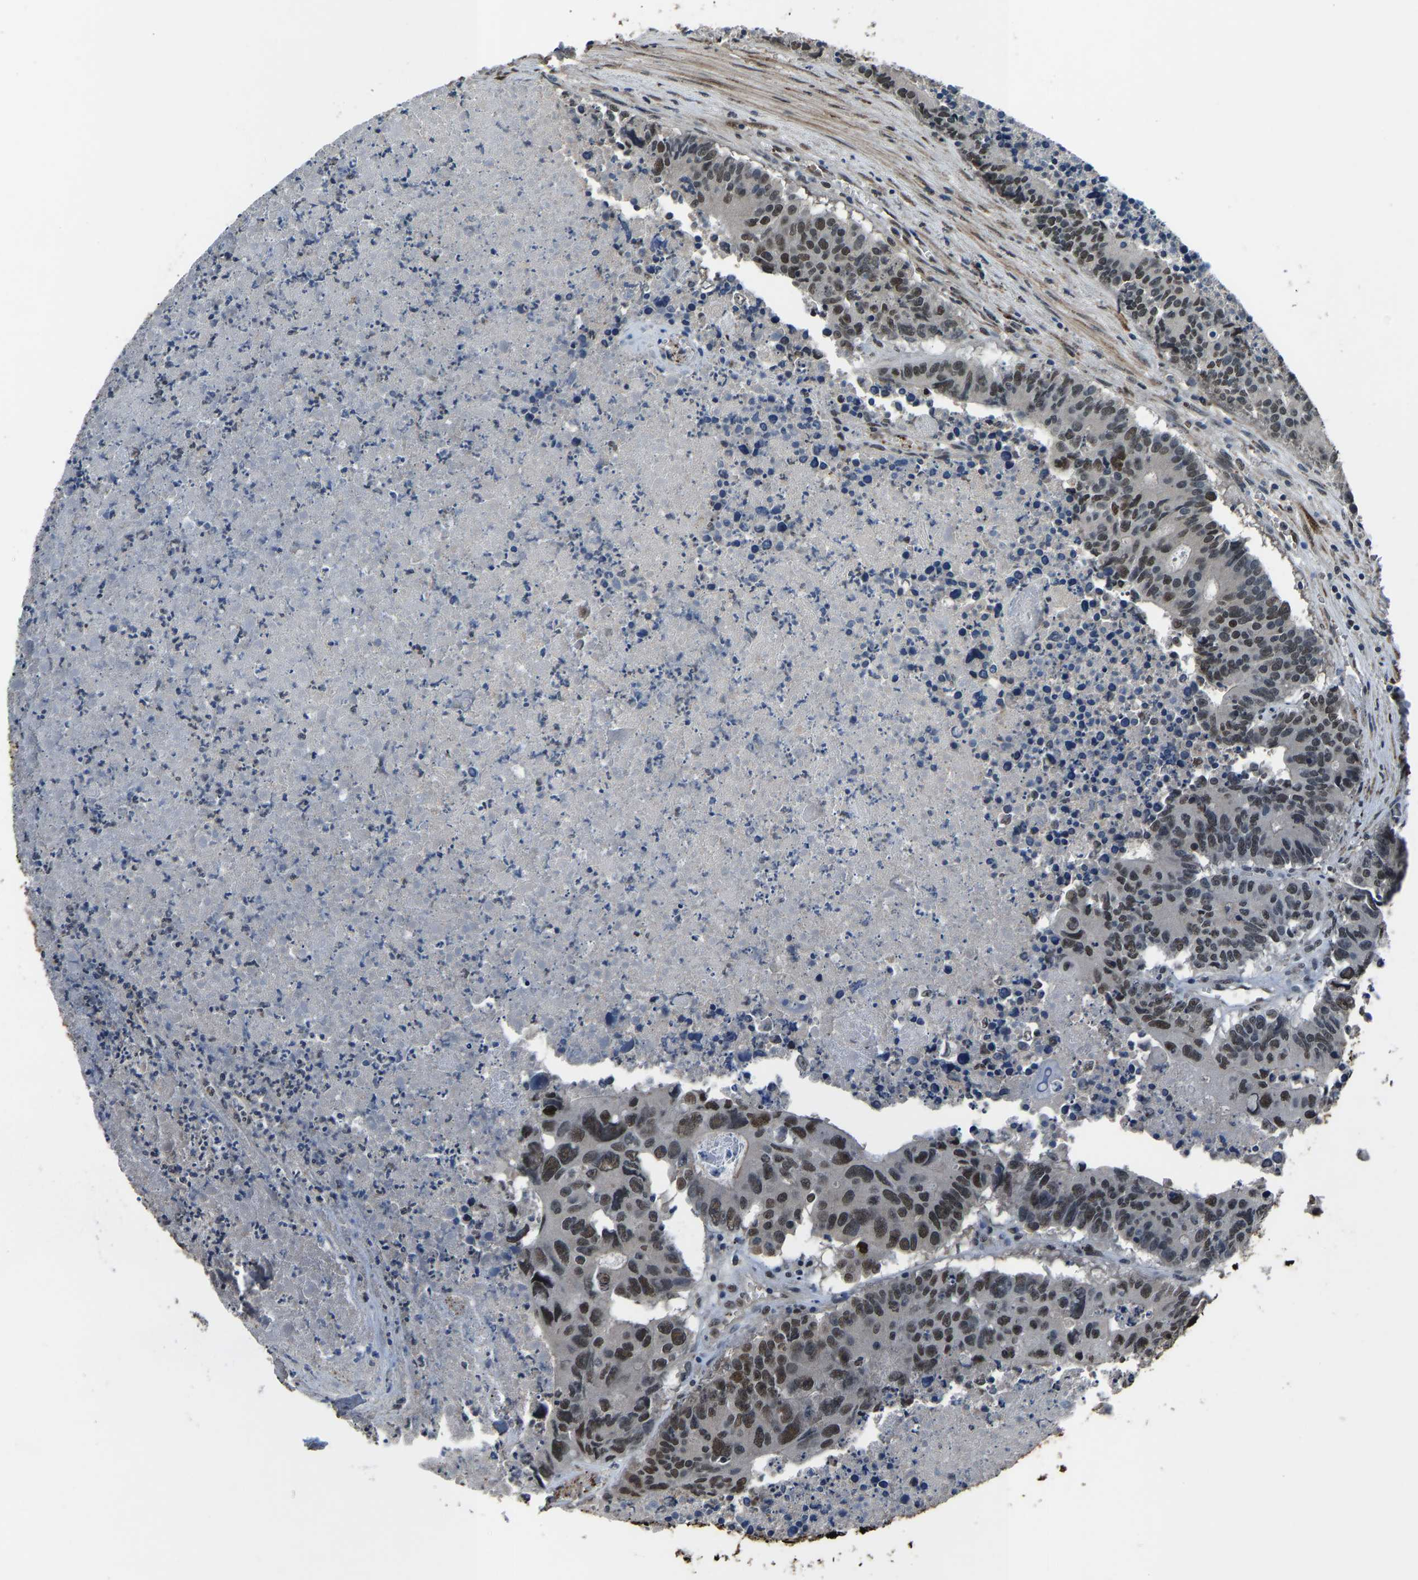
{"staining": {"intensity": "weak", "quantity": ">75%", "location": "nuclear"}, "tissue": "colorectal cancer", "cell_type": "Tumor cells", "image_type": "cancer", "snomed": [{"axis": "morphology", "description": "Adenocarcinoma, NOS"}, {"axis": "topography", "description": "Colon"}], "caption": "Colorectal cancer stained with immunohistochemistry demonstrates weak nuclear expression in about >75% of tumor cells. The protein of interest is stained brown, and the nuclei are stained in blue (DAB (3,3'-diaminobenzidine) IHC with brightfield microscopy, high magnification).", "gene": "FOS", "patient": {"sex": "male", "age": 87}}